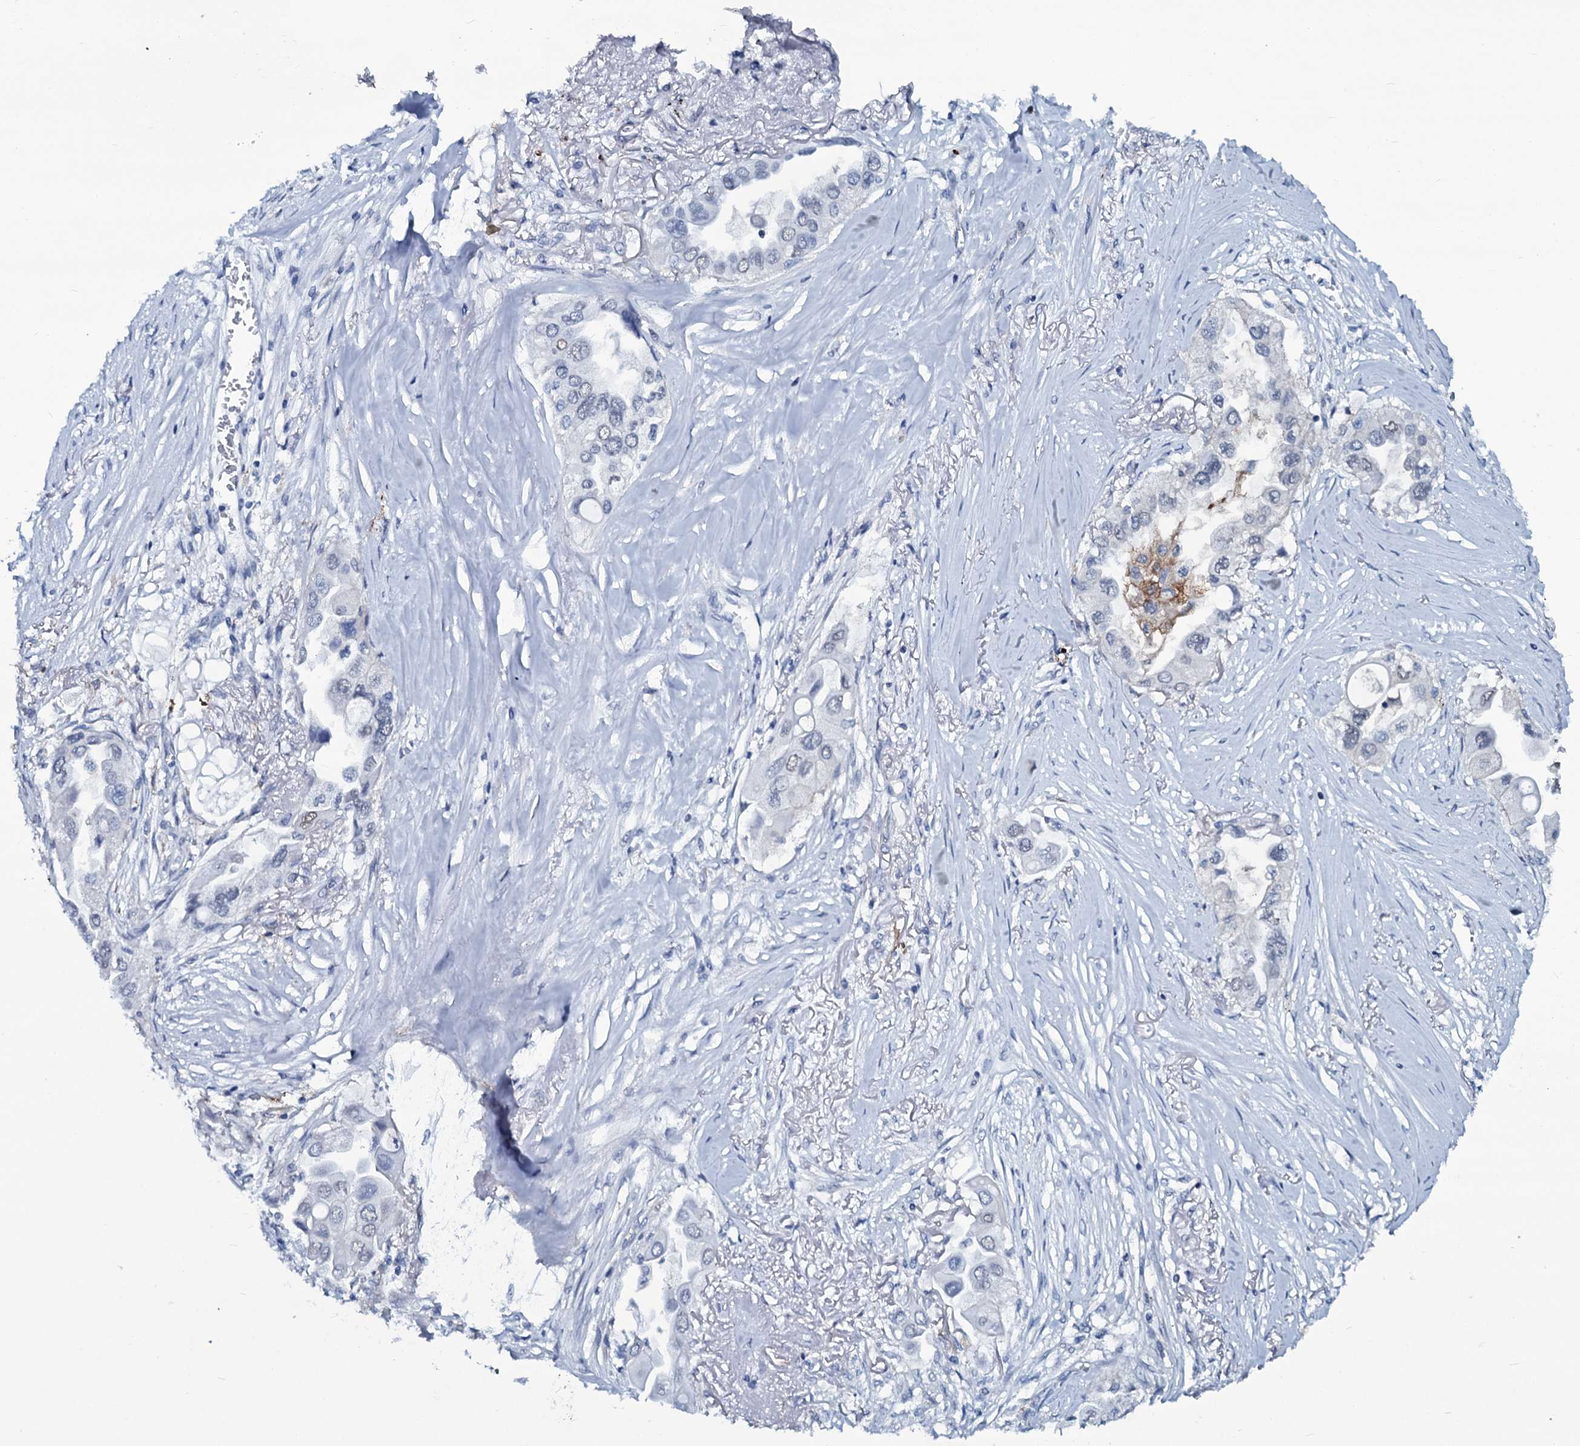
{"staining": {"intensity": "negative", "quantity": "none", "location": "none"}, "tissue": "lung cancer", "cell_type": "Tumor cells", "image_type": "cancer", "snomed": [{"axis": "morphology", "description": "Adenocarcinoma, NOS"}, {"axis": "topography", "description": "Lung"}], "caption": "There is no significant staining in tumor cells of adenocarcinoma (lung).", "gene": "SLC4A7", "patient": {"sex": "female", "age": 76}}